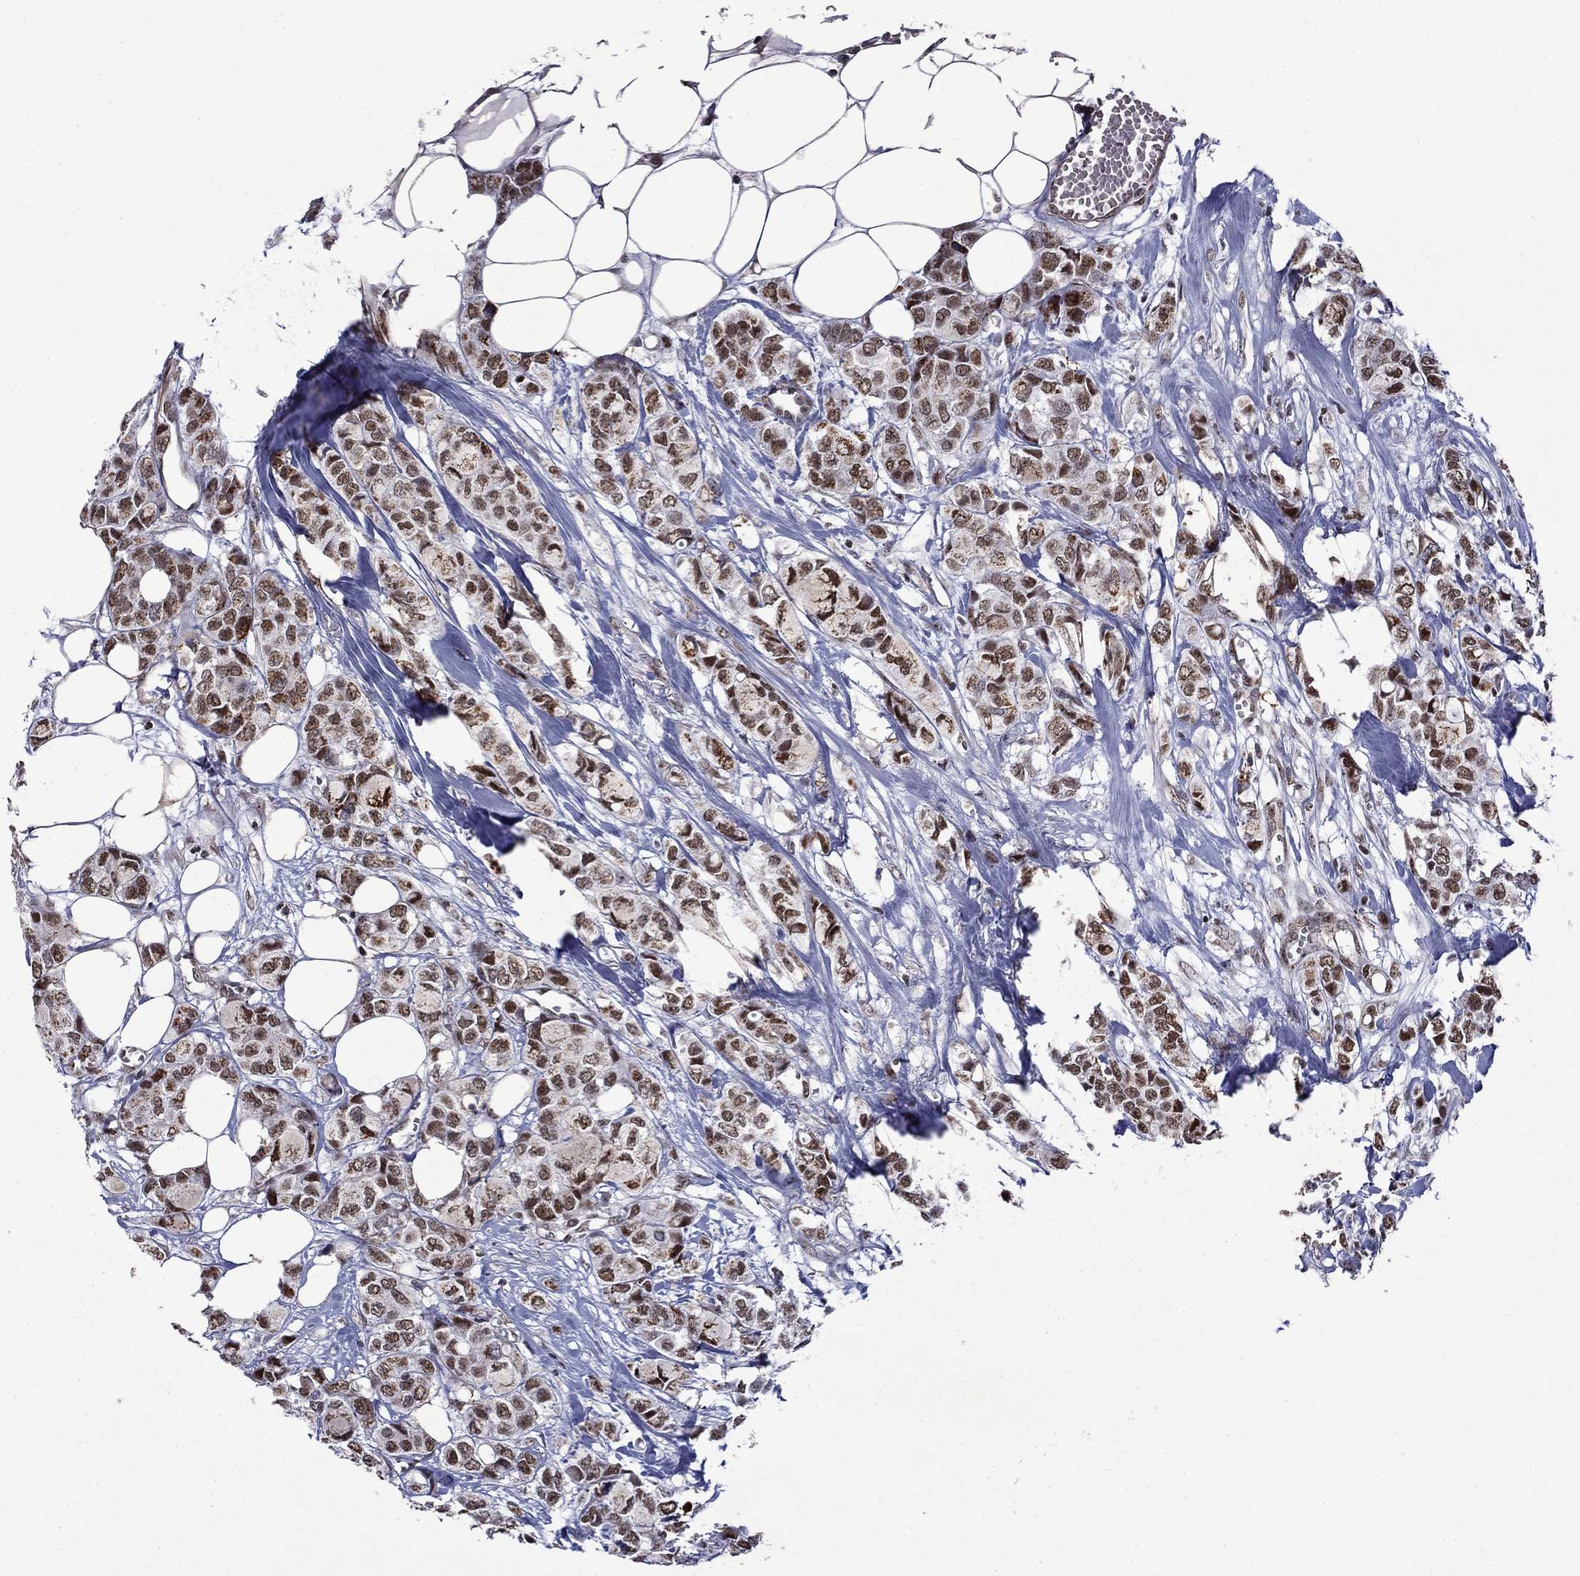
{"staining": {"intensity": "moderate", "quantity": ">75%", "location": "nuclear"}, "tissue": "breast cancer", "cell_type": "Tumor cells", "image_type": "cancer", "snomed": [{"axis": "morphology", "description": "Duct carcinoma"}, {"axis": "topography", "description": "Breast"}], "caption": "Immunohistochemistry (IHC) staining of intraductal carcinoma (breast), which shows medium levels of moderate nuclear positivity in approximately >75% of tumor cells indicating moderate nuclear protein positivity. The staining was performed using DAB (3,3'-diaminobenzidine) (brown) for protein detection and nuclei were counterstained in hematoxylin (blue).", "gene": "SURF2", "patient": {"sex": "female", "age": 85}}